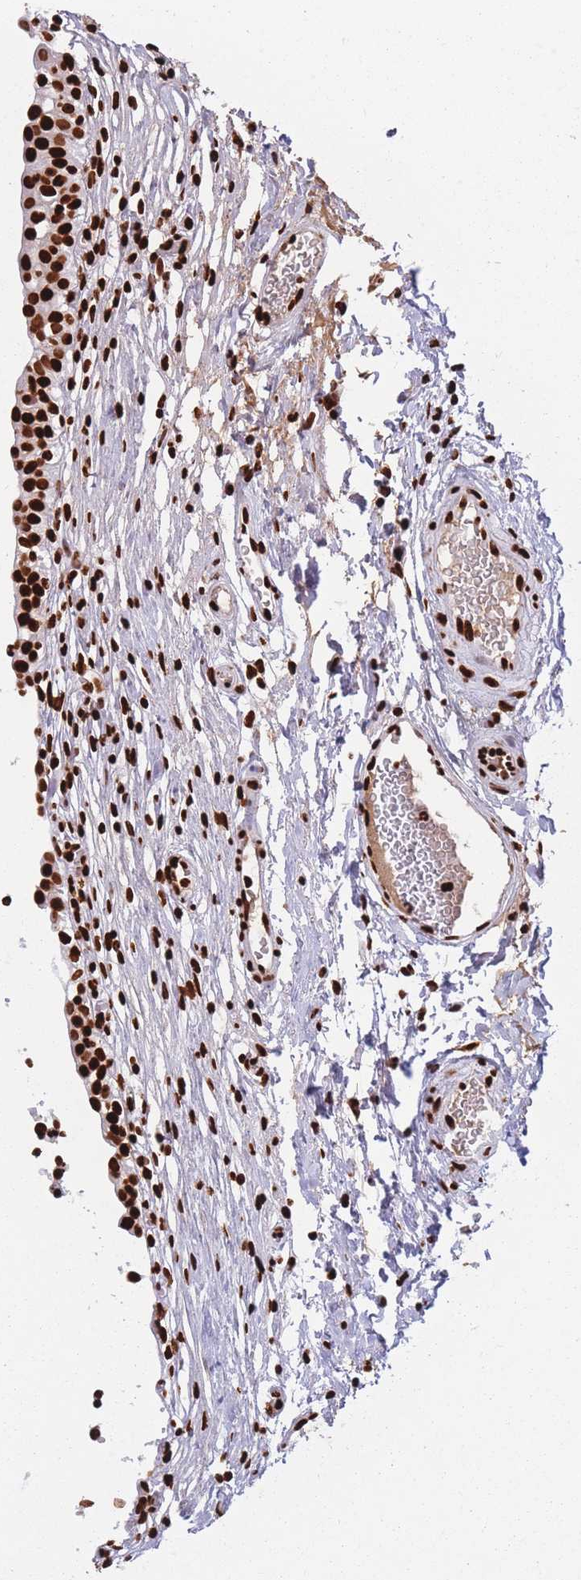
{"staining": {"intensity": "strong", "quantity": ">75%", "location": "nuclear"}, "tissue": "urinary bladder", "cell_type": "Urothelial cells", "image_type": "normal", "snomed": [{"axis": "morphology", "description": "Normal tissue, NOS"}, {"axis": "topography", "description": "Urinary bladder"}, {"axis": "topography", "description": "Peripheral nerve tissue"}], "caption": "Immunohistochemistry (IHC) (DAB) staining of unremarkable urinary bladder exhibits strong nuclear protein expression in about >75% of urothelial cells.", "gene": "HNRNPUL1", "patient": {"sex": "male", "age": 55}}